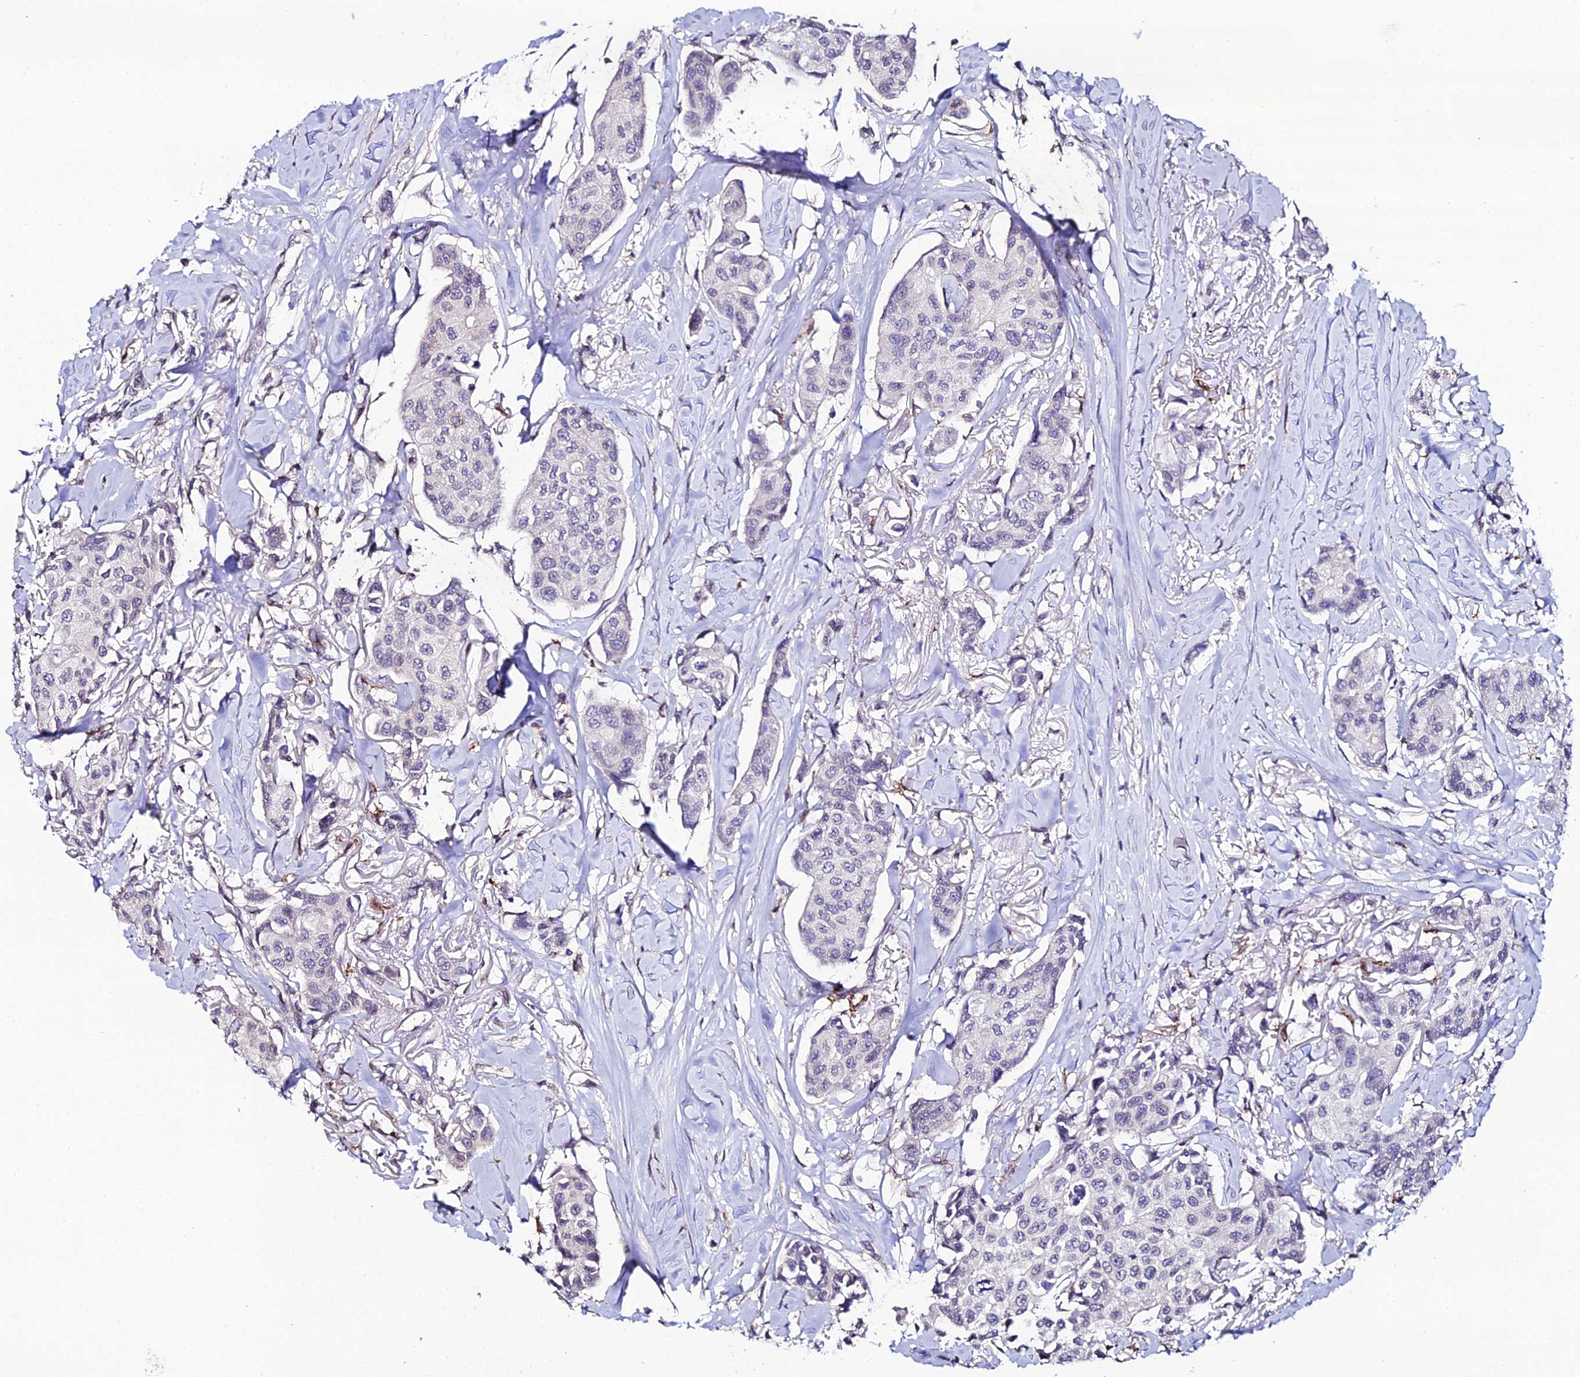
{"staining": {"intensity": "negative", "quantity": "none", "location": "none"}, "tissue": "breast cancer", "cell_type": "Tumor cells", "image_type": "cancer", "snomed": [{"axis": "morphology", "description": "Duct carcinoma"}, {"axis": "topography", "description": "Breast"}], "caption": "The immunohistochemistry micrograph has no significant positivity in tumor cells of infiltrating ductal carcinoma (breast) tissue.", "gene": "DDX19A", "patient": {"sex": "female", "age": 80}}